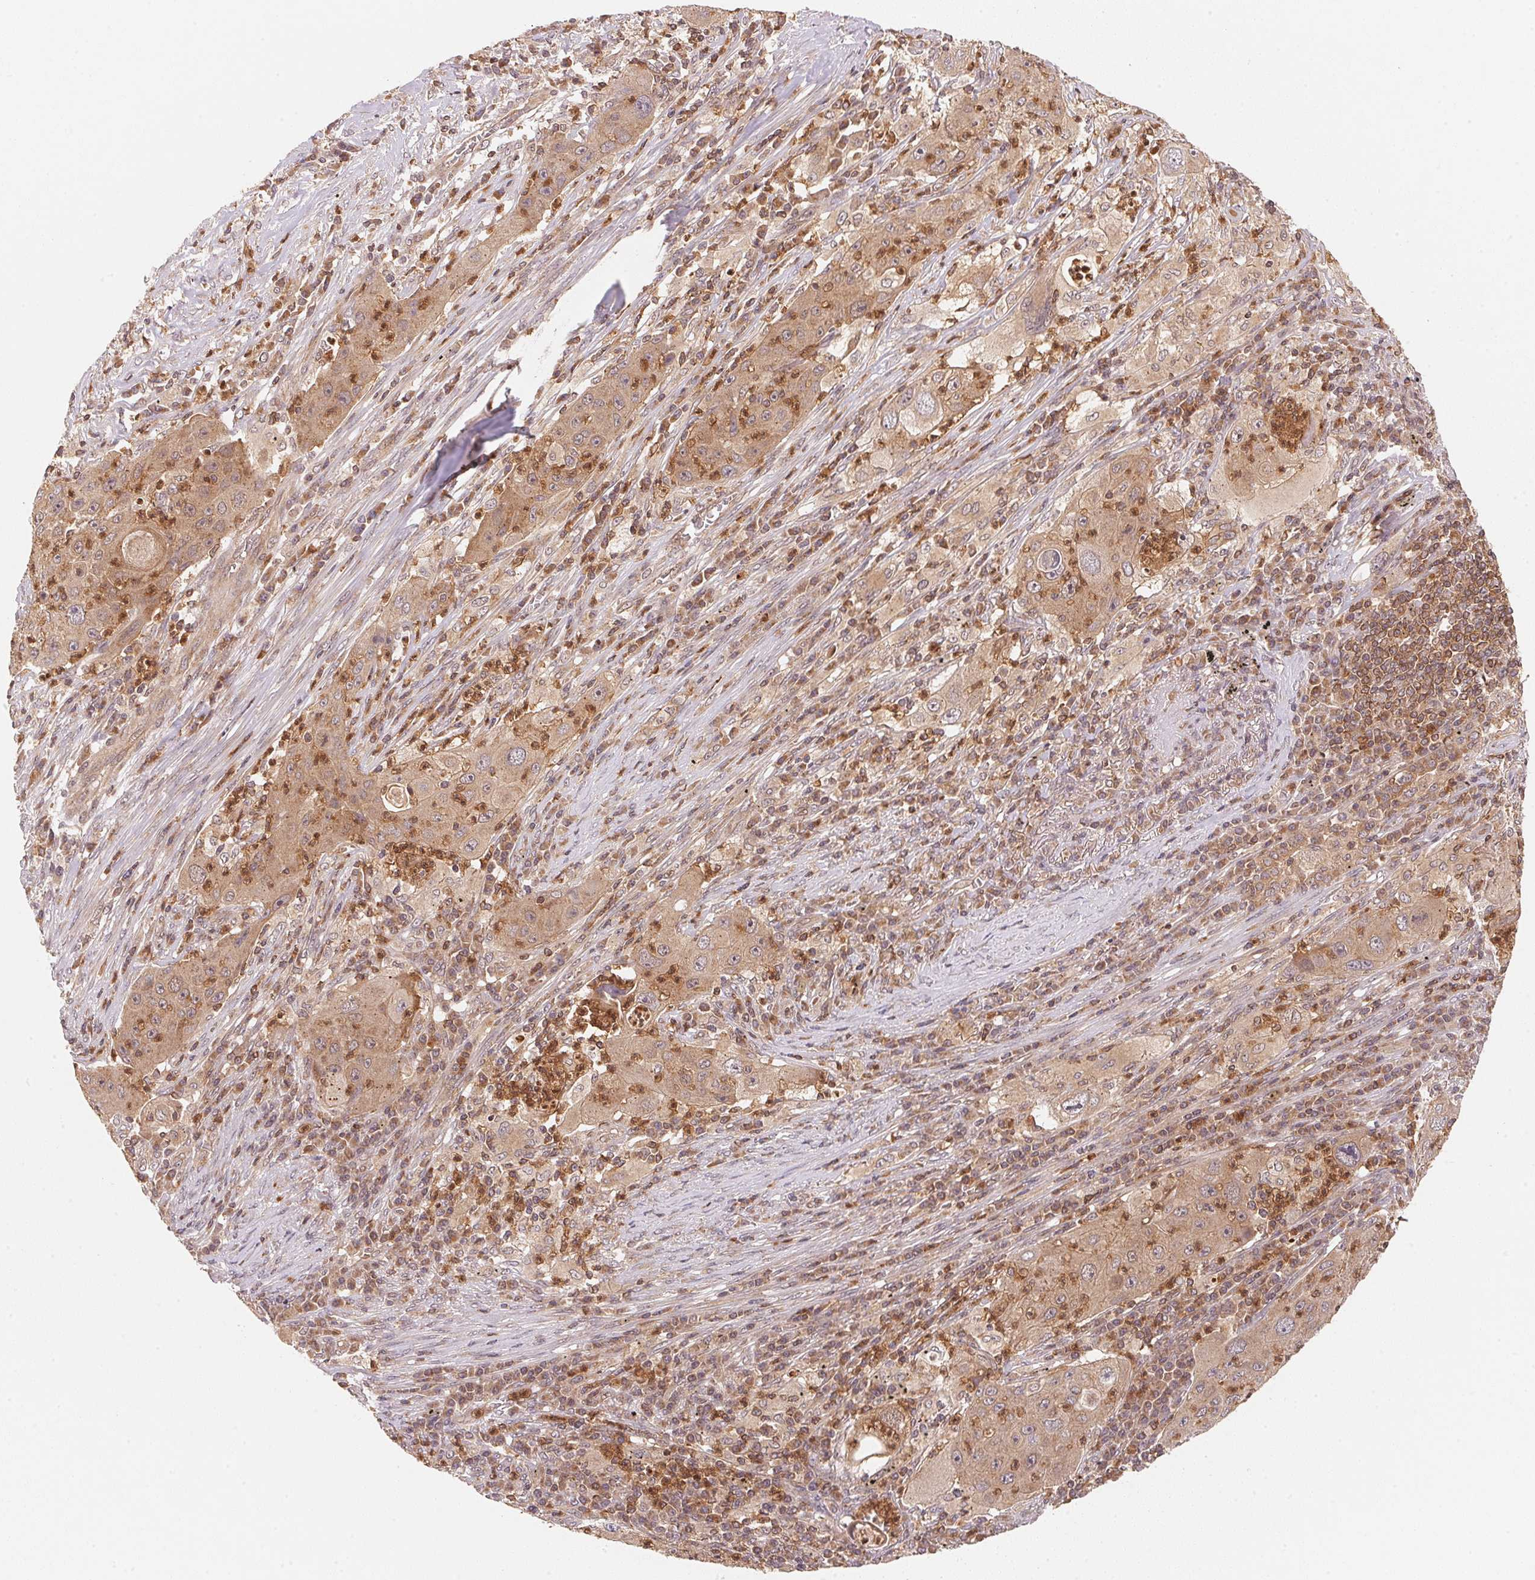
{"staining": {"intensity": "negative", "quantity": "none", "location": "none"}, "tissue": "lung cancer", "cell_type": "Tumor cells", "image_type": "cancer", "snomed": [{"axis": "morphology", "description": "Squamous cell carcinoma, NOS"}, {"axis": "topography", "description": "Lung"}], "caption": "This is an immunohistochemistry micrograph of human lung cancer. There is no positivity in tumor cells.", "gene": "CCDC102B", "patient": {"sex": "female", "age": 59}}